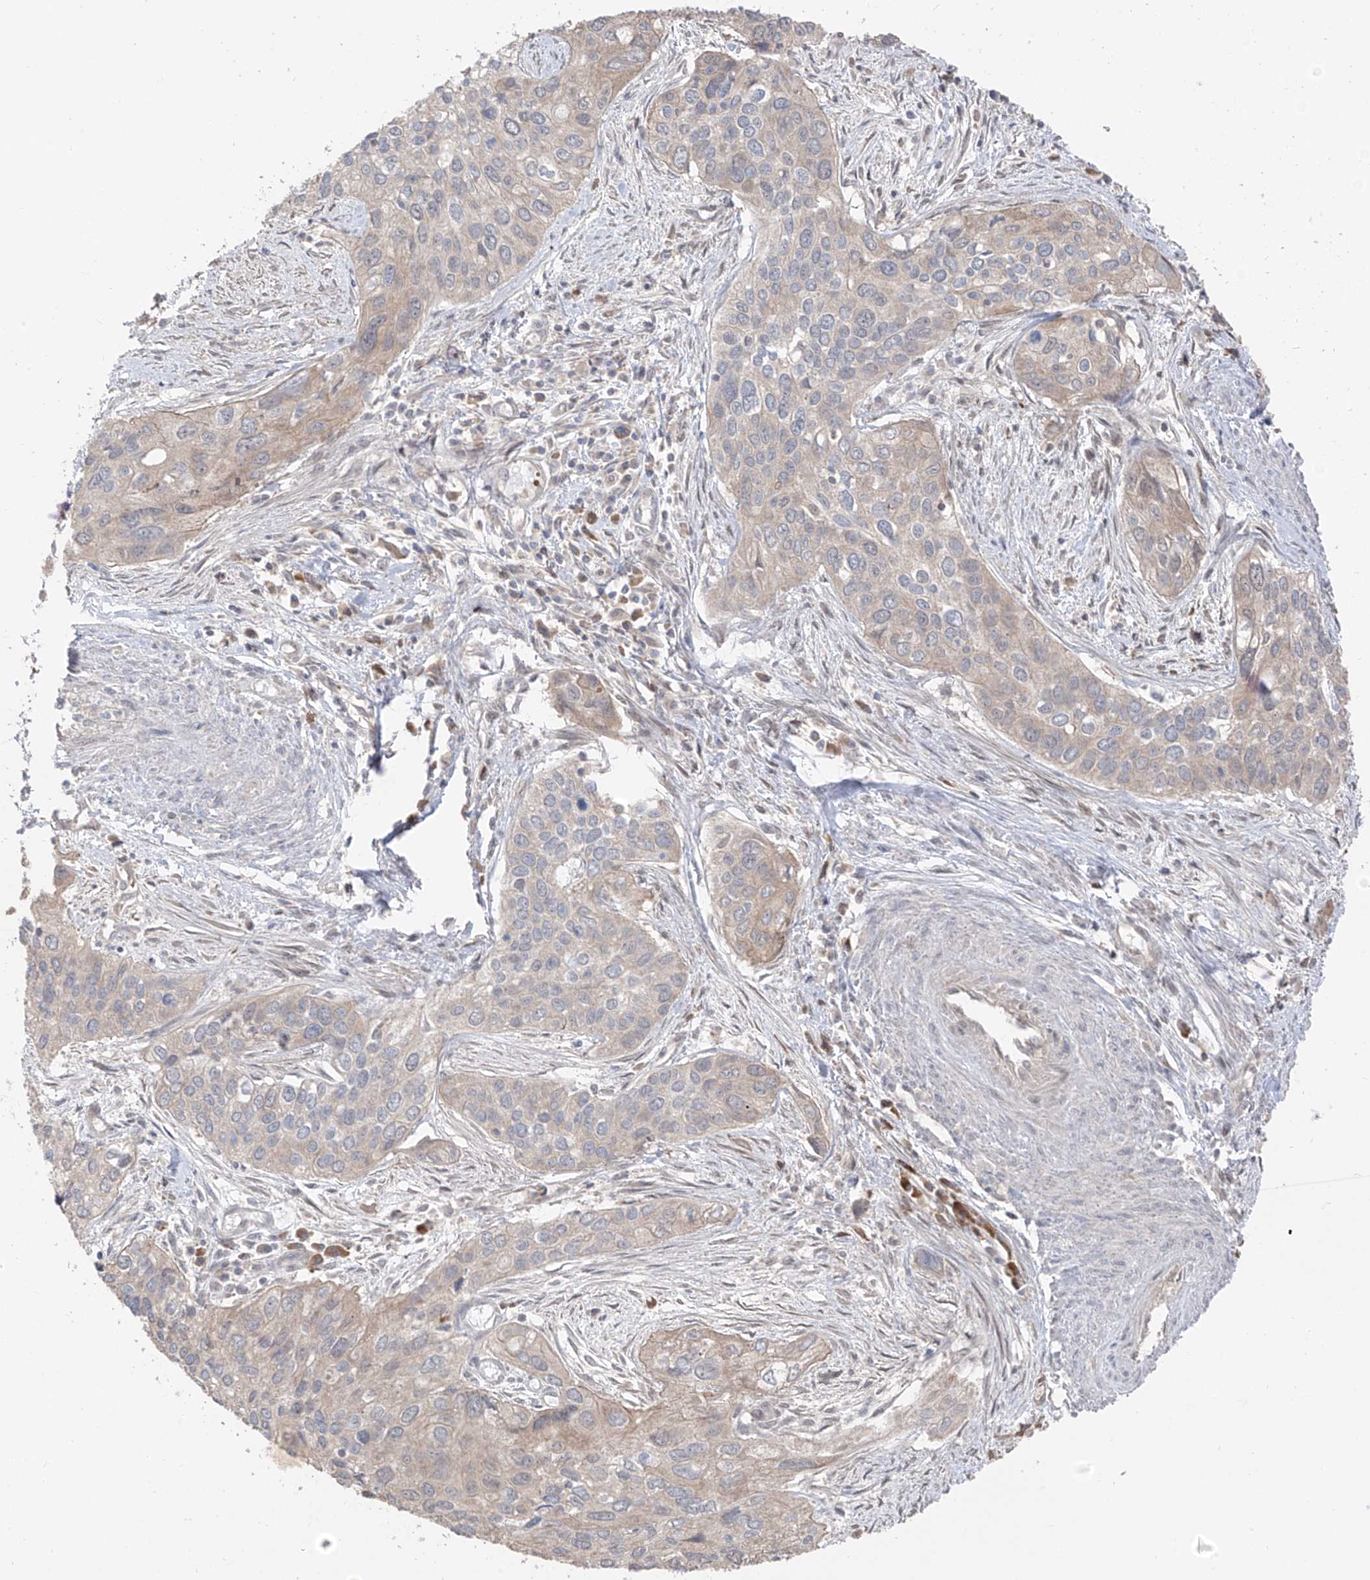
{"staining": {"intensity": "weak", "quantity": "25%-75%", "location": "cytoplasmic/membranous"}, "tissue": "cervical cancer", "cell_type": "Tumor cells", "image_type": "cancer", "snomed": [{"axis": "morphology", "description": "Squamous cell carcinoma, NOS"}, {"axis": "topography", "description": "Cervix"}], "caption": "A micrograph of human cervical cancer (squamous cell carcinoma) stained for a protein demonstrates weak cytoplasmic/membranous brown staining in tumor cells.", "gene": "COLGALT2", "patient": {"sex": "female", "age": 55}}